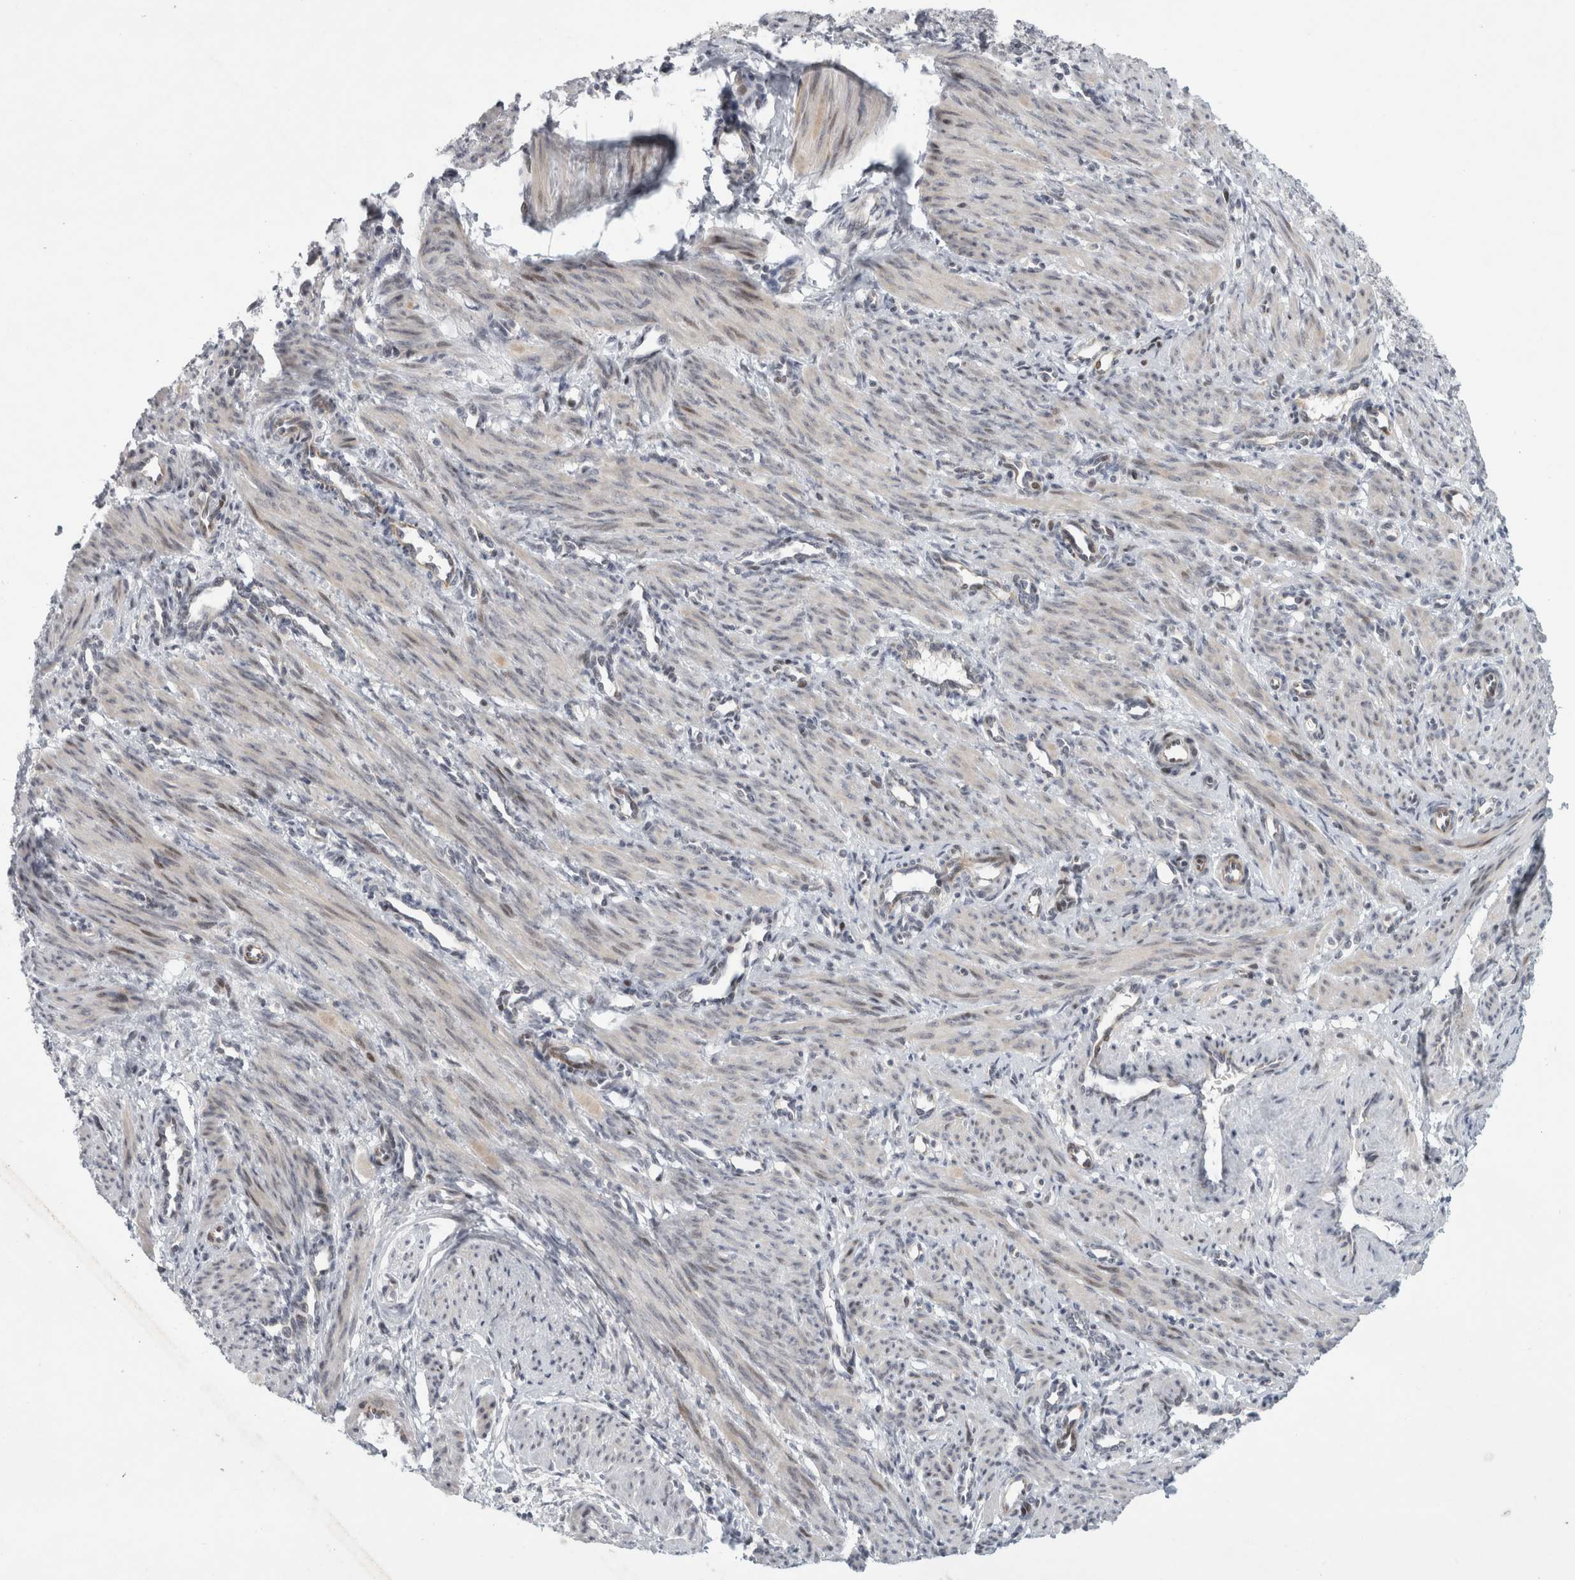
{"staining": {"intensity": "negative", "quantity": "none", "location": "none"}, "tissue": "smooth muscle", "cell_type": "Smooth muscle cells", "image_type": "normal", "snomed": [{"axis": "morphology", "description": "Normal tissue, NOS"}, {"axis": "topography", "description": "Endometrium"}], "caption": "This is a photomicrograph of immunohistochemistry staining of unremarkable smooth muscle, which shows no staining in smooth muscle cells.", "gene": "UTP25", "patient": {"sex": "female", "age": 33}}